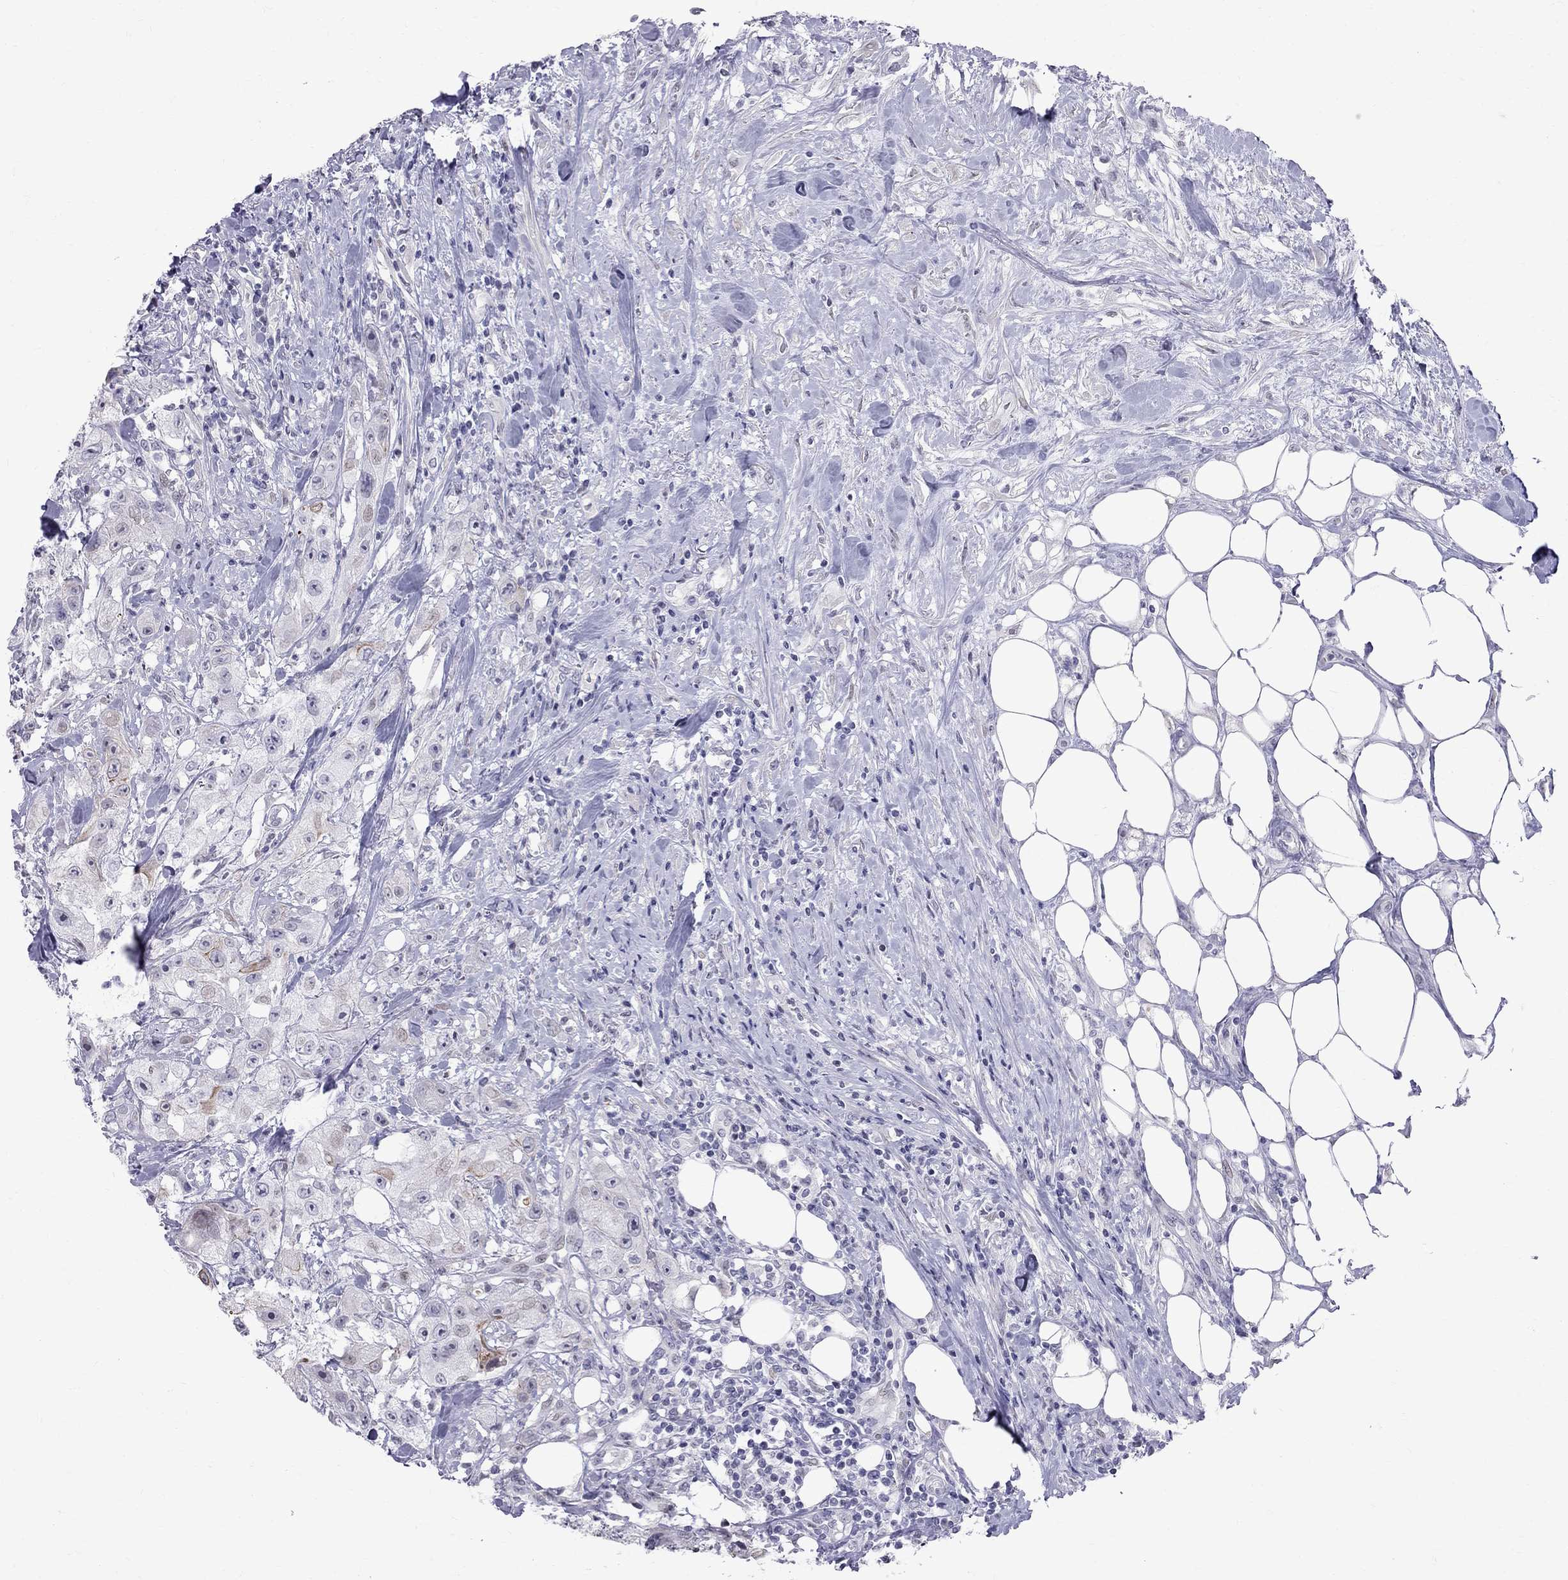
{"staining": {"intensity": "moderate", "quantity": "<25%", "location": "cytoplasmic/membranous"}, "tissue": "urothelial cancer", "cell_type": "Tumor cells", "image_type": "cancer", "snomed": [{"axis": "morphology", "description": "Urothelial carcinoma, High grade"}, {"axis": "topography", "description": "Urinary bladder"}], "caption": "Urothelial cancer tissue shows moderate cytoplasmic/membranous expression in about <25% of tumor cells", "gene": "MUC15", "patient": {"sex": "male", "age": 79}}